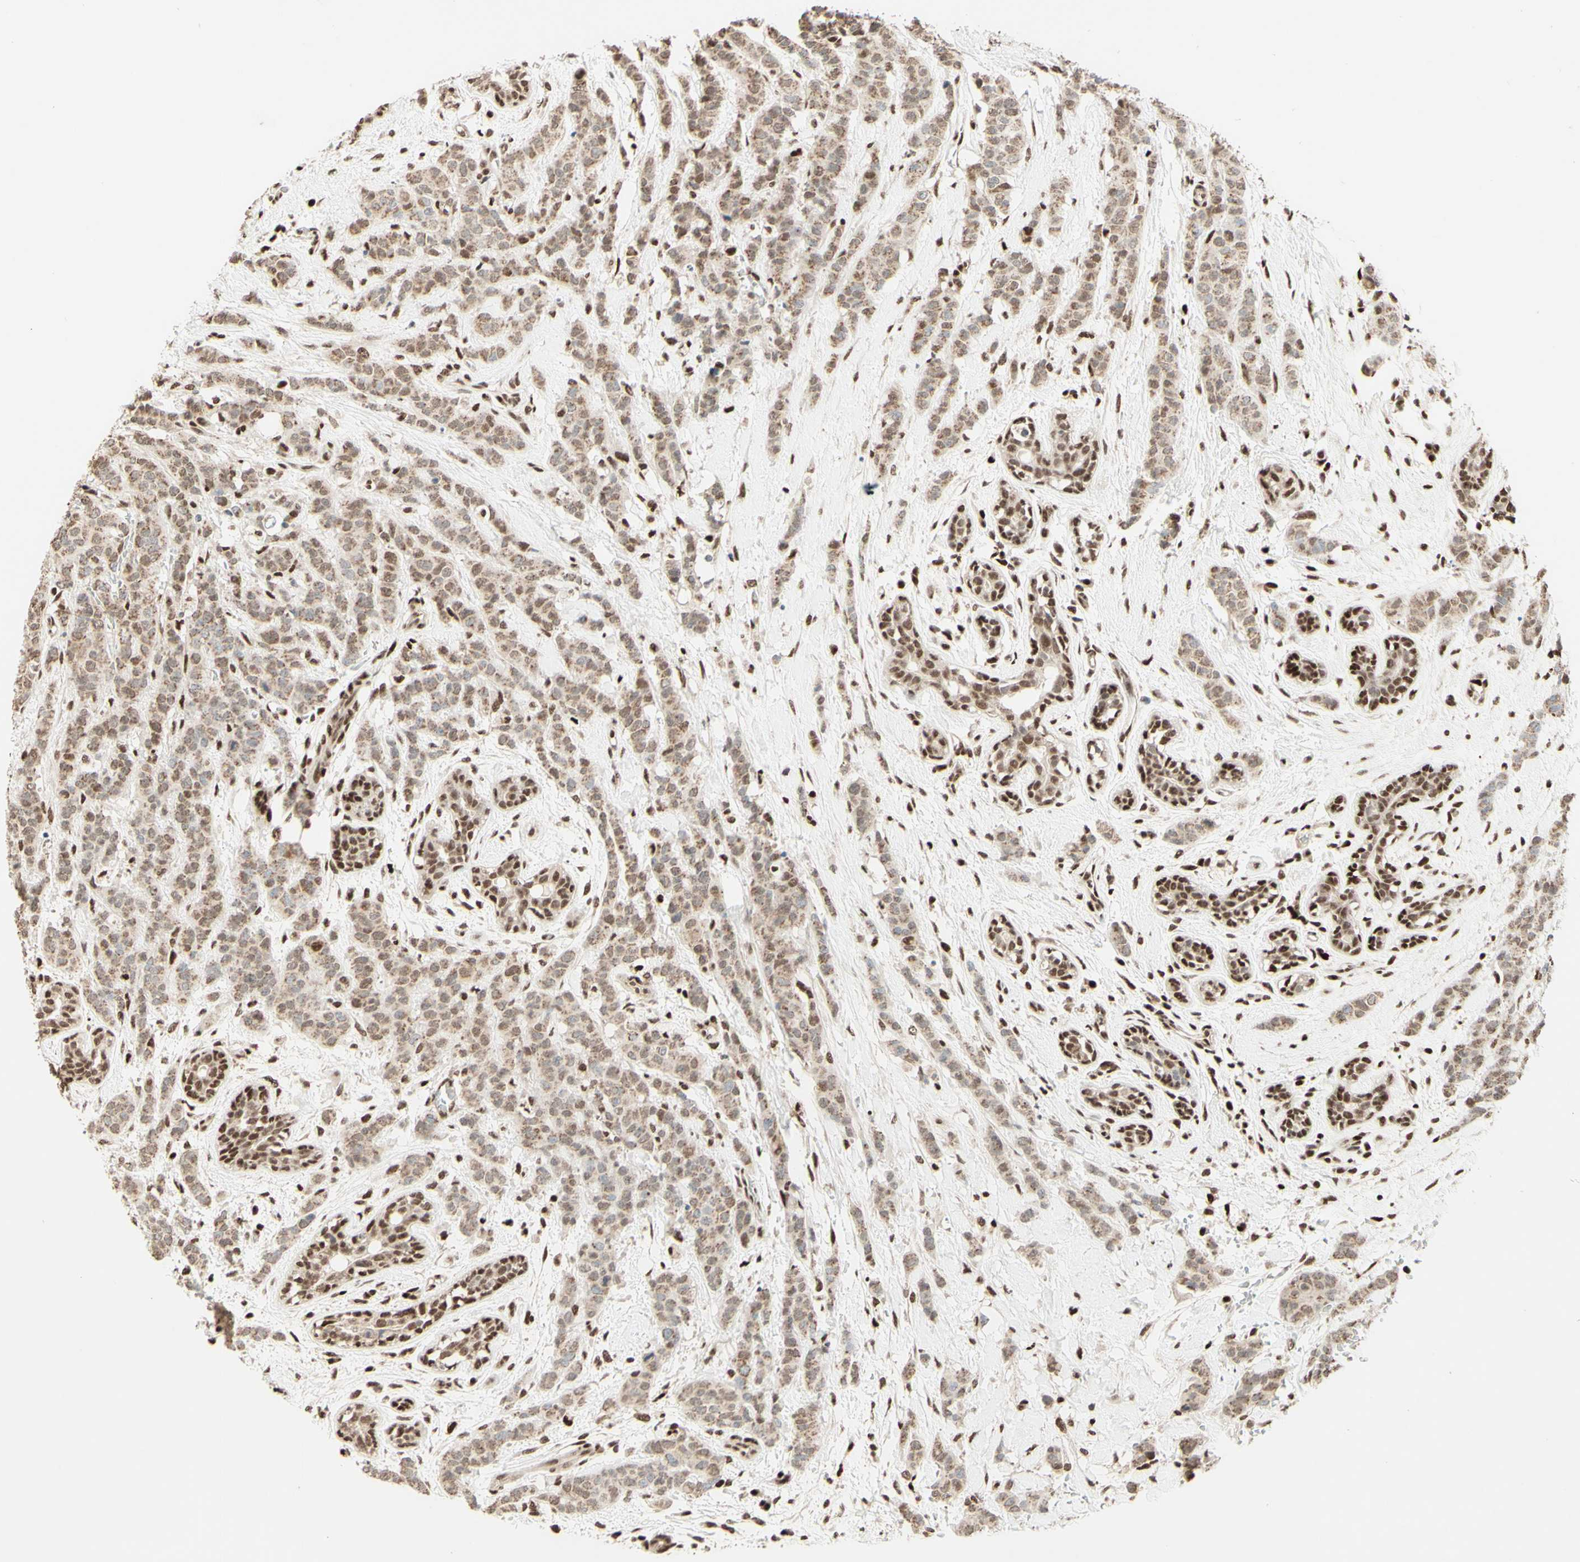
{"staining": {"intensity": "weak", "quantity": ">75%", "location": "cytoplasmic/membranous,nuclear"}, "tissue": "breast cancer", "cell_type": "Tumor cells", "image_type": "cancer", "snomed": [{"axis": "morphology", "description": "Normal tissue, NOS"}, {"axis": "morphology", "description": "Duct carcinoma"}, {"axis": "topography", "description": "Breast"}], "caption": "Infiltrating ductal carcinoma (breast) stained with a brown dye reveals weak cytoplasmic/membranous and nuclear positive positivity in approximately >75% of tumor cells.", "gene": "NR3C1", "patient": {"sex": "female", "age": 40}}